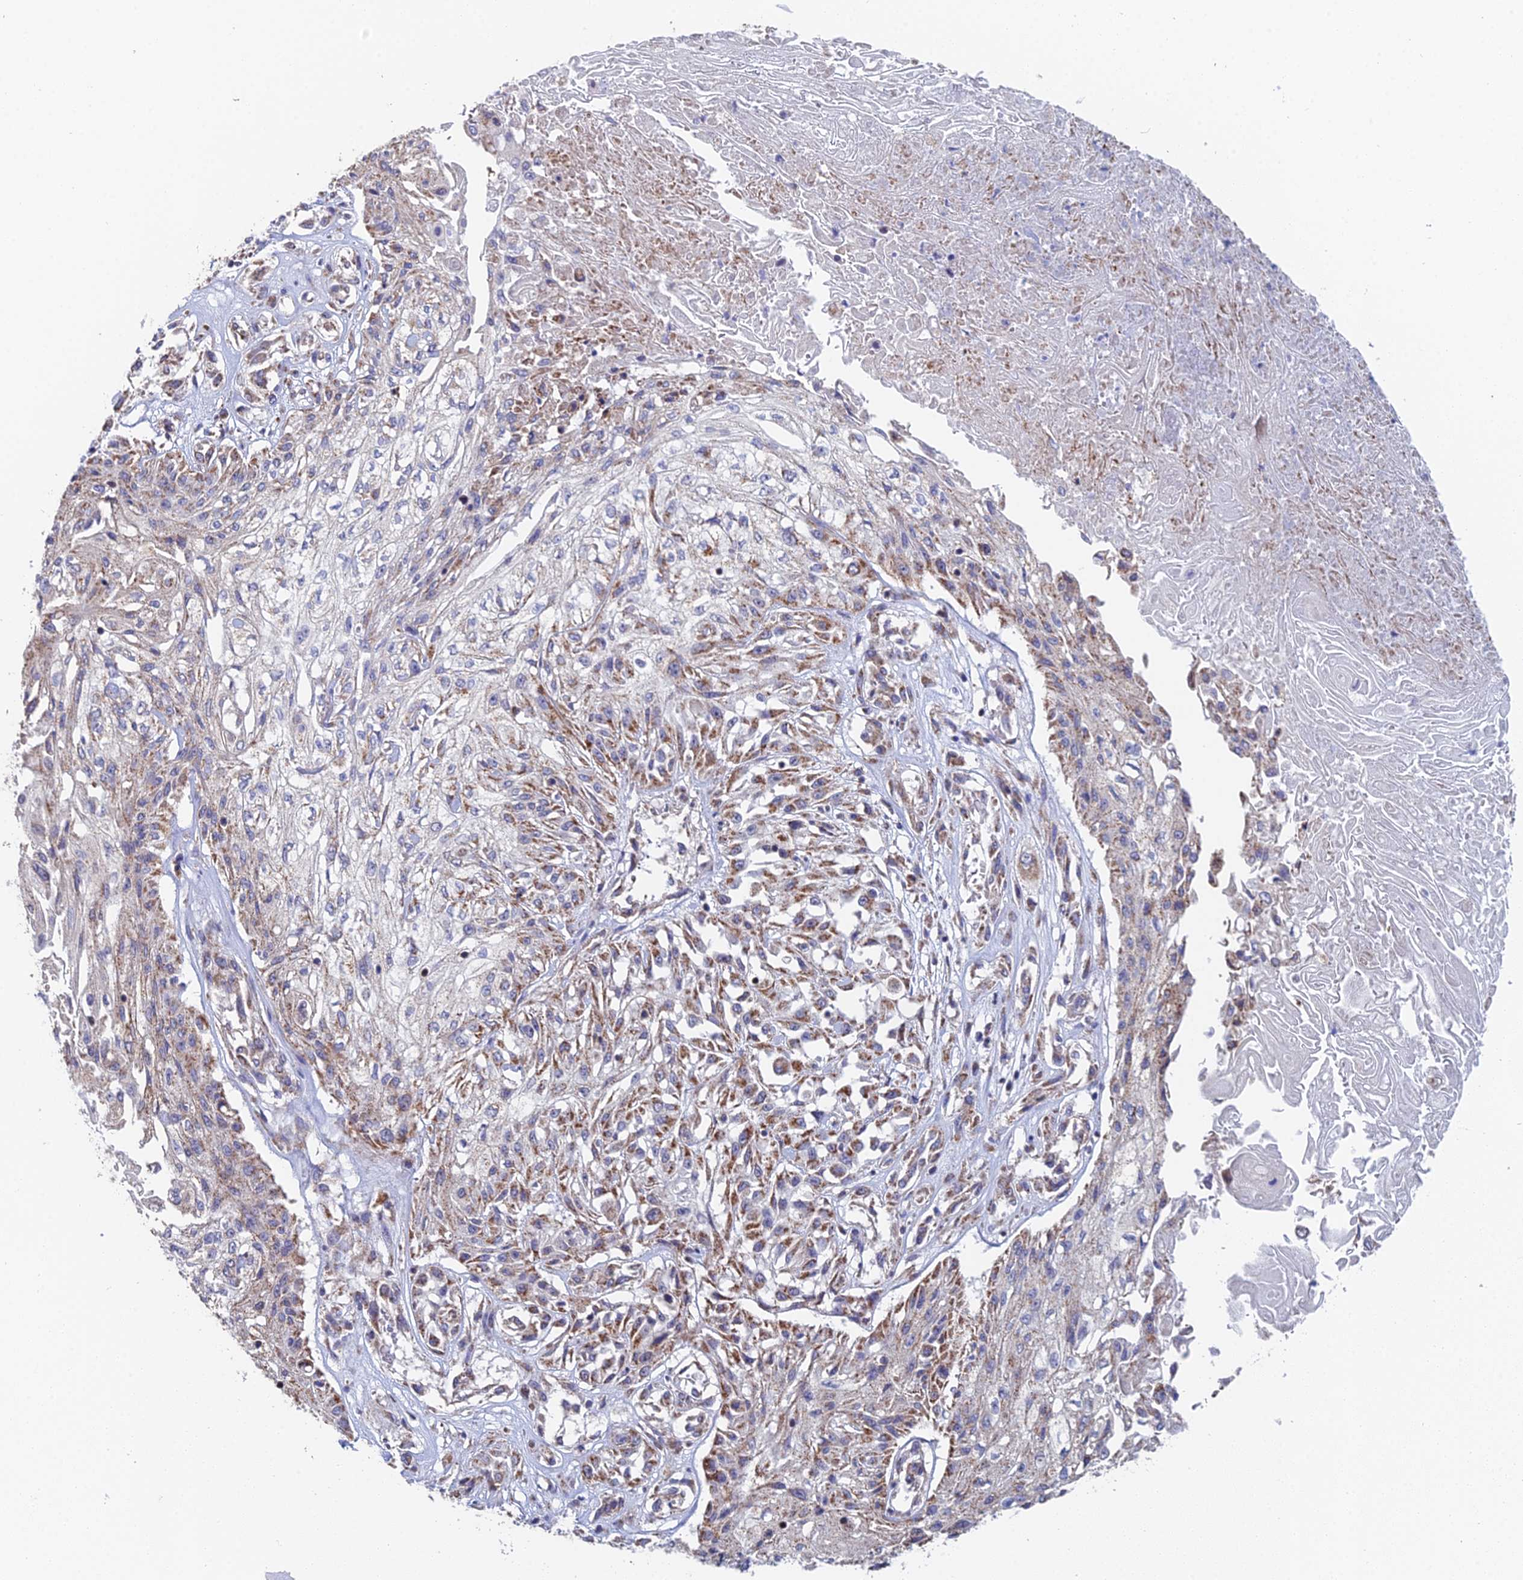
{"staining": {"intensity": "moderate", "quantity": "<25%", "location": "cytoplasmic/membranous"}, "tissue": "skin cancer", "cell_type": "Tumor cells", "image_type": "cancer", "snomed": [{"axis": "morphology", "description": "Squamous cell carcinoma, NOS"}, {"axis": "morphology", "description": "Squamous cell carcinoma, metastatic, NOS"}, {"axis": "topography", "description": "Skin"}, {"axis": "topography", "description": "Lymph node"}], "caption": "Immunohistochemistry (IHC) staining of skin cancer (metastatic squamous cell carcinoma), which demonstrates low levels of moderate cytoplasmic/membranous staining in approximately <25% of tumor cells indicating moderate cytoplasmic/membranous protein positivity. The staining was performed using DAB (brown) for protein detection and nuclei were counterstained in hematoxylin (blue).", "gene": "ECSIT", "patient": {"sex": "male", "age": 75}}